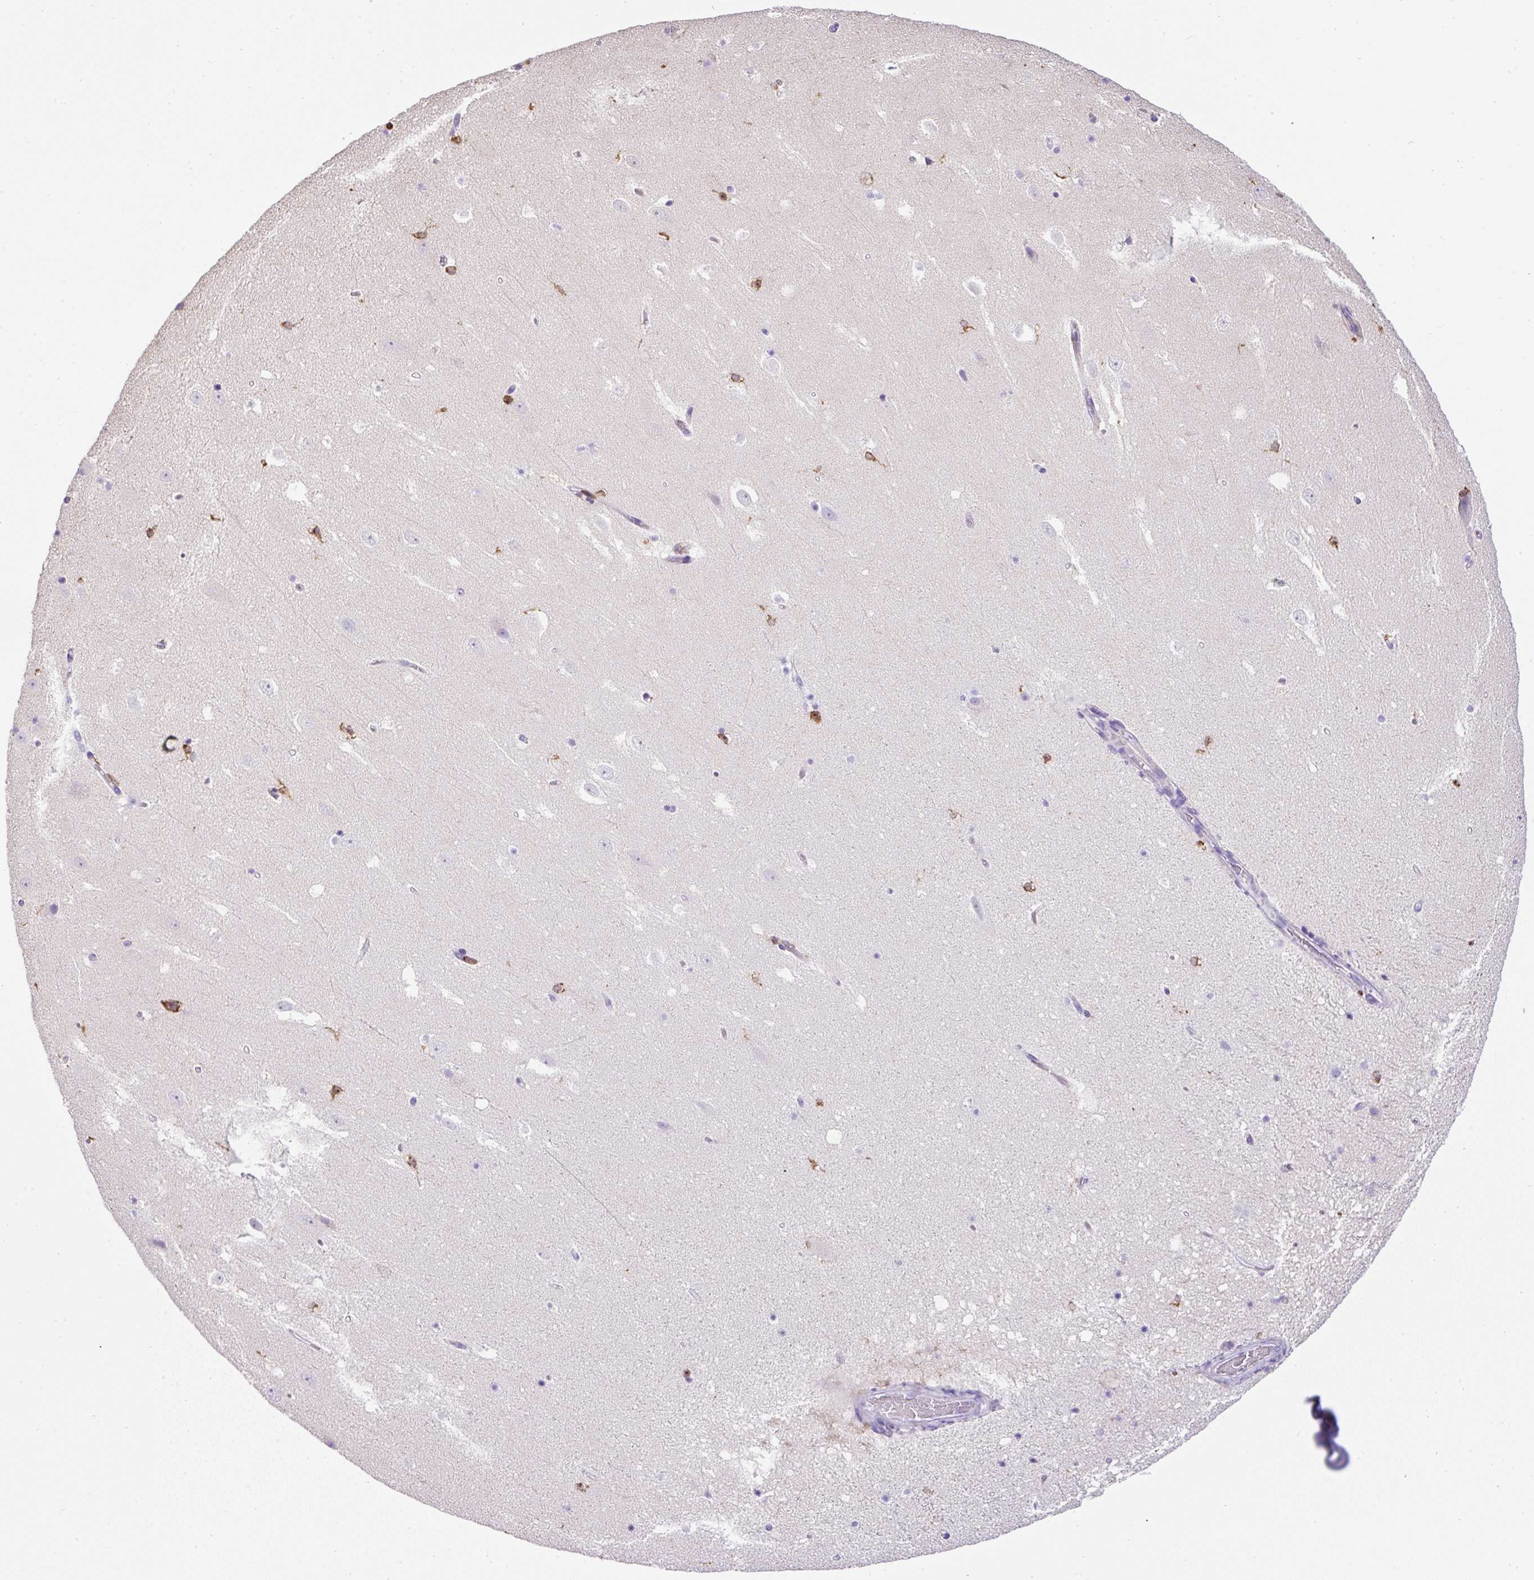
{"staining": {"intensity": "moderate", "quantity": "<25%", "location": "cytoplasmic/membranous"}, "tissue": "hippocampus", "cell_type": "Glial cells", "image_type": "normal", "snomed": [{"axis": "morphology", "description": "Normal tissue, NOS"}, {"axis": "topography", "description": "Hippocampus"}], "caption": "Normal hippocampus was stained to show a protein in brown. There is low levels of moderate cytoplasmic/membranous expression in approximately <25% of glial cells. The staining was performed using DAB to visualize the protein expression in brown, while the nuclei were stained in blue with hematoxylin (Magnification: 20x).", "gene": "FAM228B", "patient": {"sex": "male", "age": 37}}